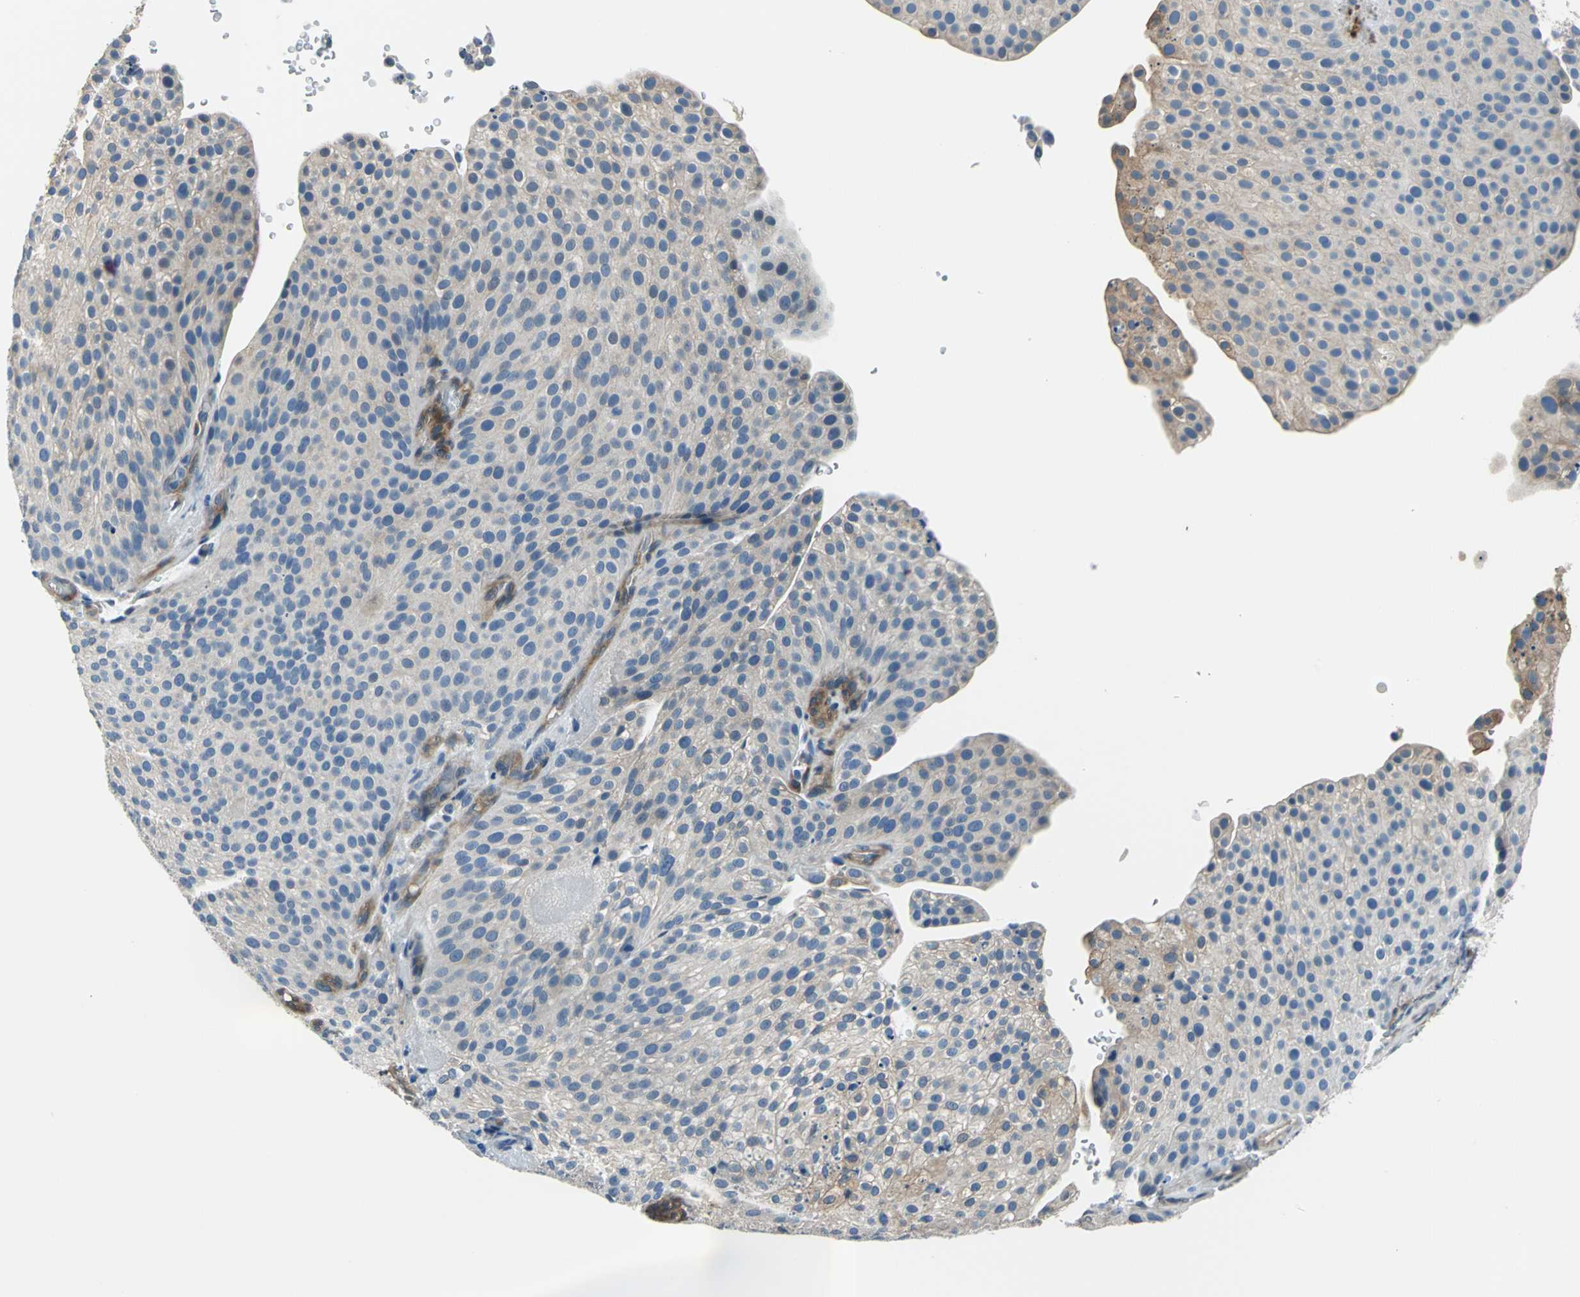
{"staining": {"intensity": "weak", "quantity": "<25%", "location": "cytoplasmic/membranous"}, "tissue": "urothelial cancer", "cell_type": "Tumor cells", "image_type": "cancer", "snomed": [{"axis": "morphology", "description": "Urothelial carcinoma, Low grade"}, {"axis": "topography", "description": "Smooth muscle"}, {"axis": "topography", "description": "Urinary bladder"}], "caption": "High magnification brightfield microscopy of urothelial carcinoma (low-grade) stained with DAB (brown) and counterstained with hematoxylin (blue): tumor cells show no significant positivity.", "gene": "CDC42EP1", "patient": {"sex": "male", "age": 60}}